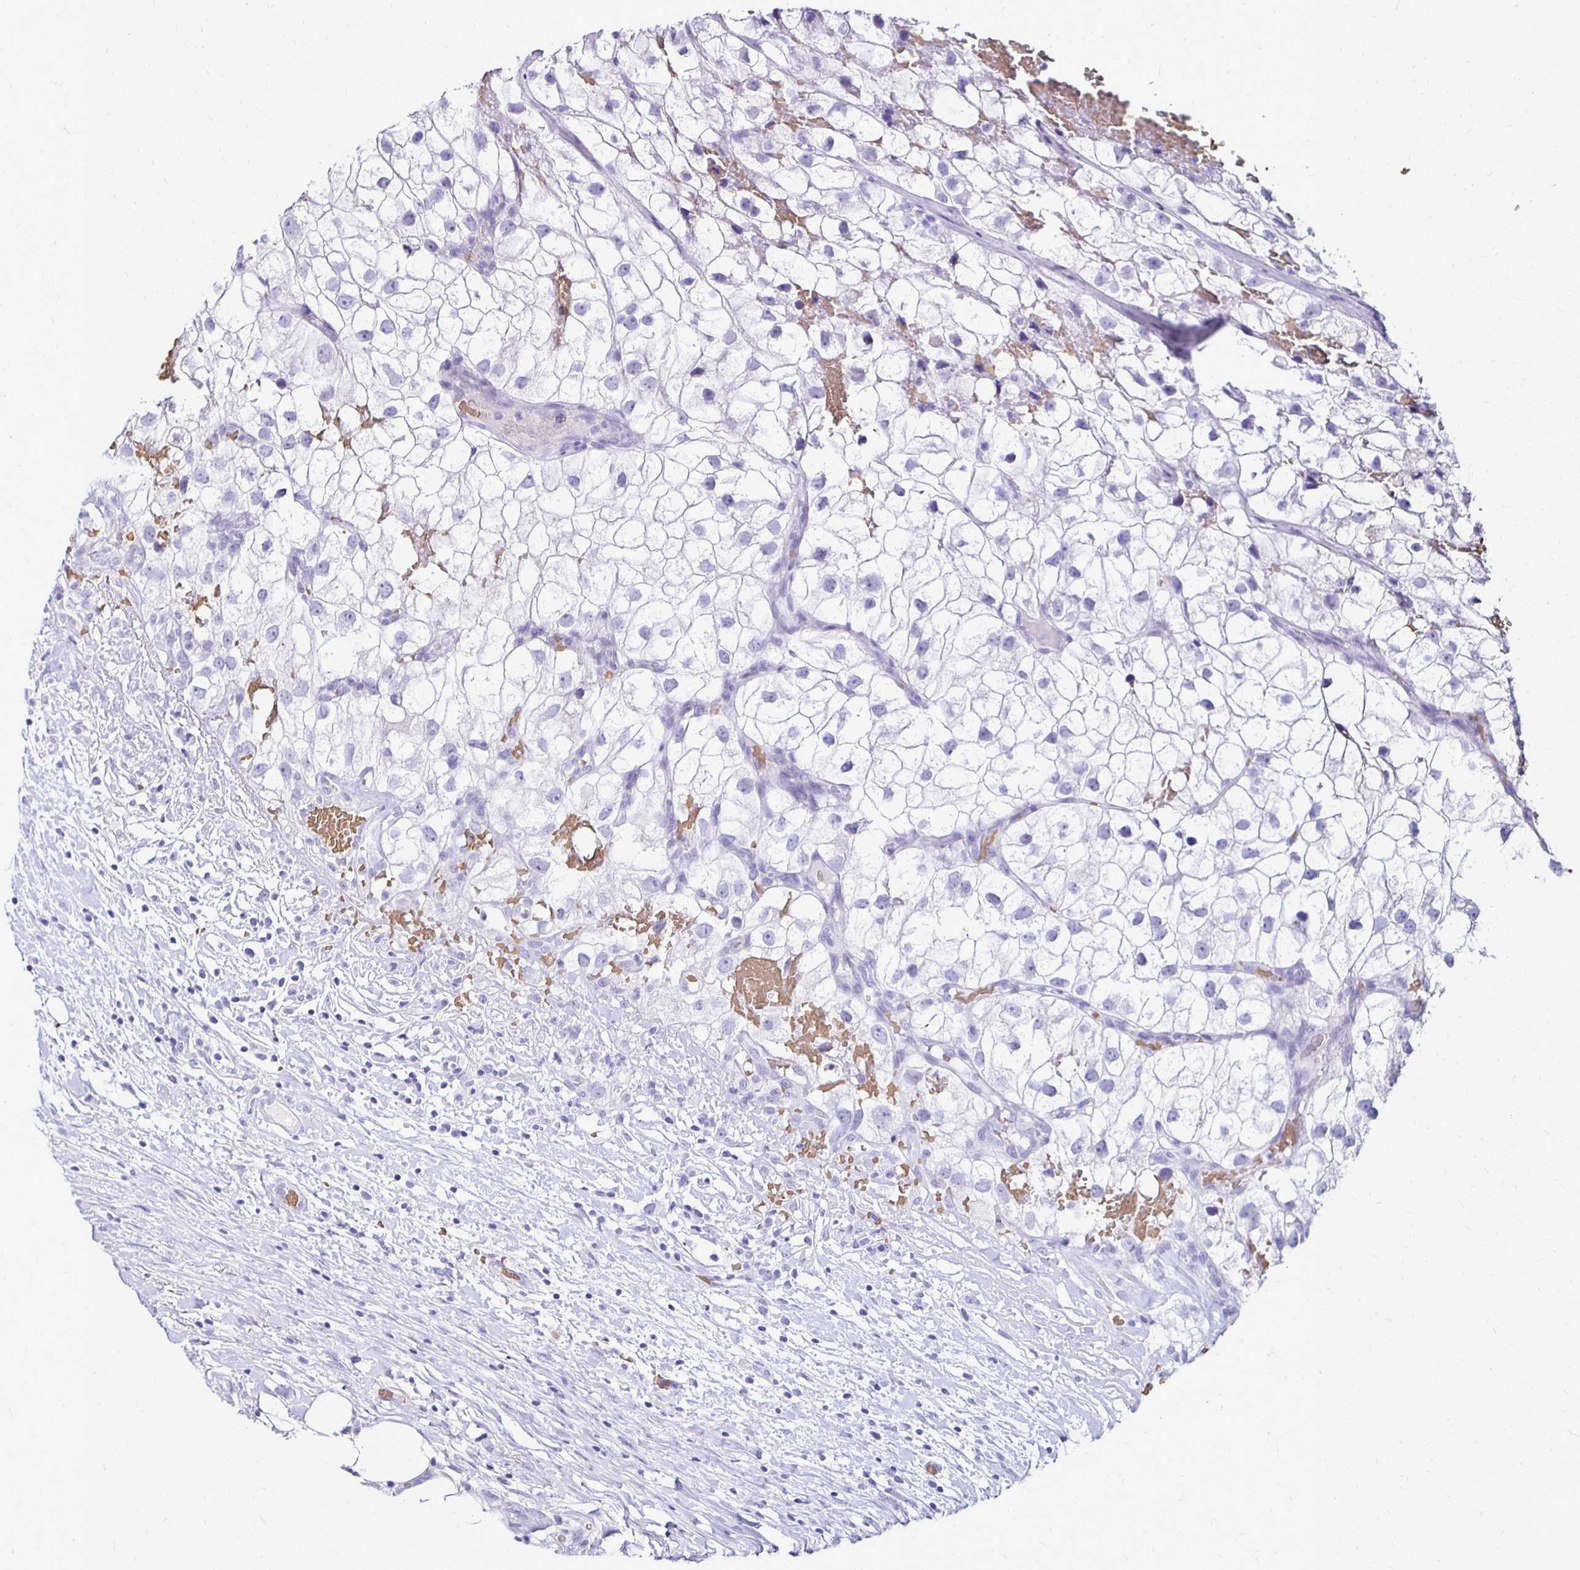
{"staining": {"intensity": "negative", "quantity": "none", "location": "none"}, "tissue": "renal cancer", "cell_type": "Tumor cells", "image_type": "cancer", "snomed": [{"axis": "morphology", "description": "Adenocarcinoma, NOS"}, {"axis": "topography", "description": "Kidney"}], "caption": "The IHC micrograph has no significant staining in tumor cells of renal adenocarcinoma tissue.", "gene": "RHBDL3", "patient": {"sex": "male", "age": 59}}